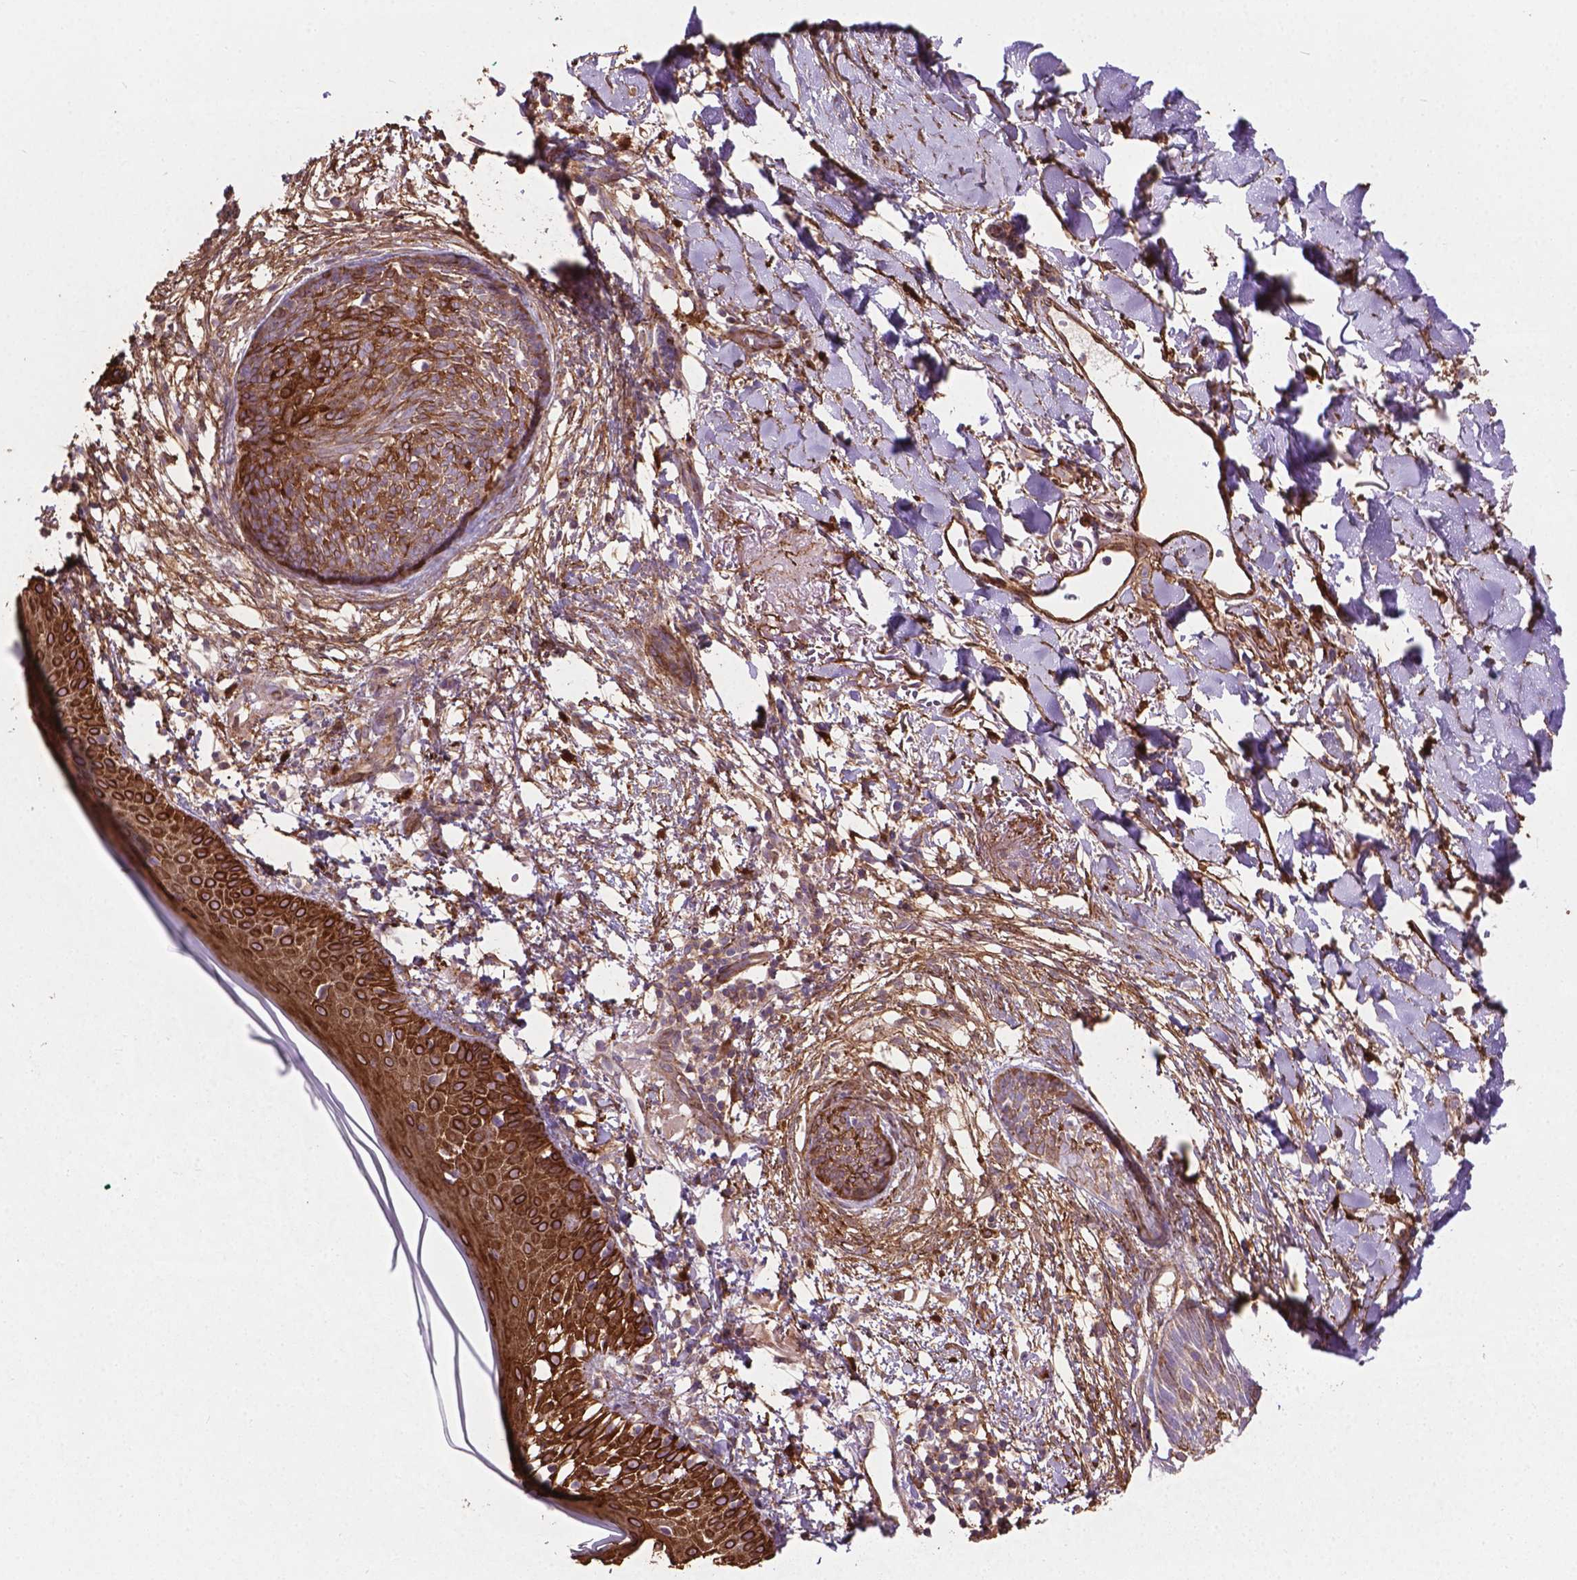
{"staining": {"intensity": "strong", "quantity": ">75%", "location": "cytoplasmic/membranous"}, "tissue": "skin cancer", "cell_type": "Tumor cells", "image_type": "cancer", "snomed": [{"axis": "morphology", "description": "Normal tissue, NOS"}, {"axis": "morphology", "description": "Basal cell carcinoma"}, {"axis": "topography", "description": "Skin"}], "caption": "Human basal cell carcinoma (skin) stained with a brown dye shows strong cytoplasmic/membranous positive staining in about >75% of tumor cells.", "gene": "TCAF1", "patient": {"sex": "male", "age": 84}}